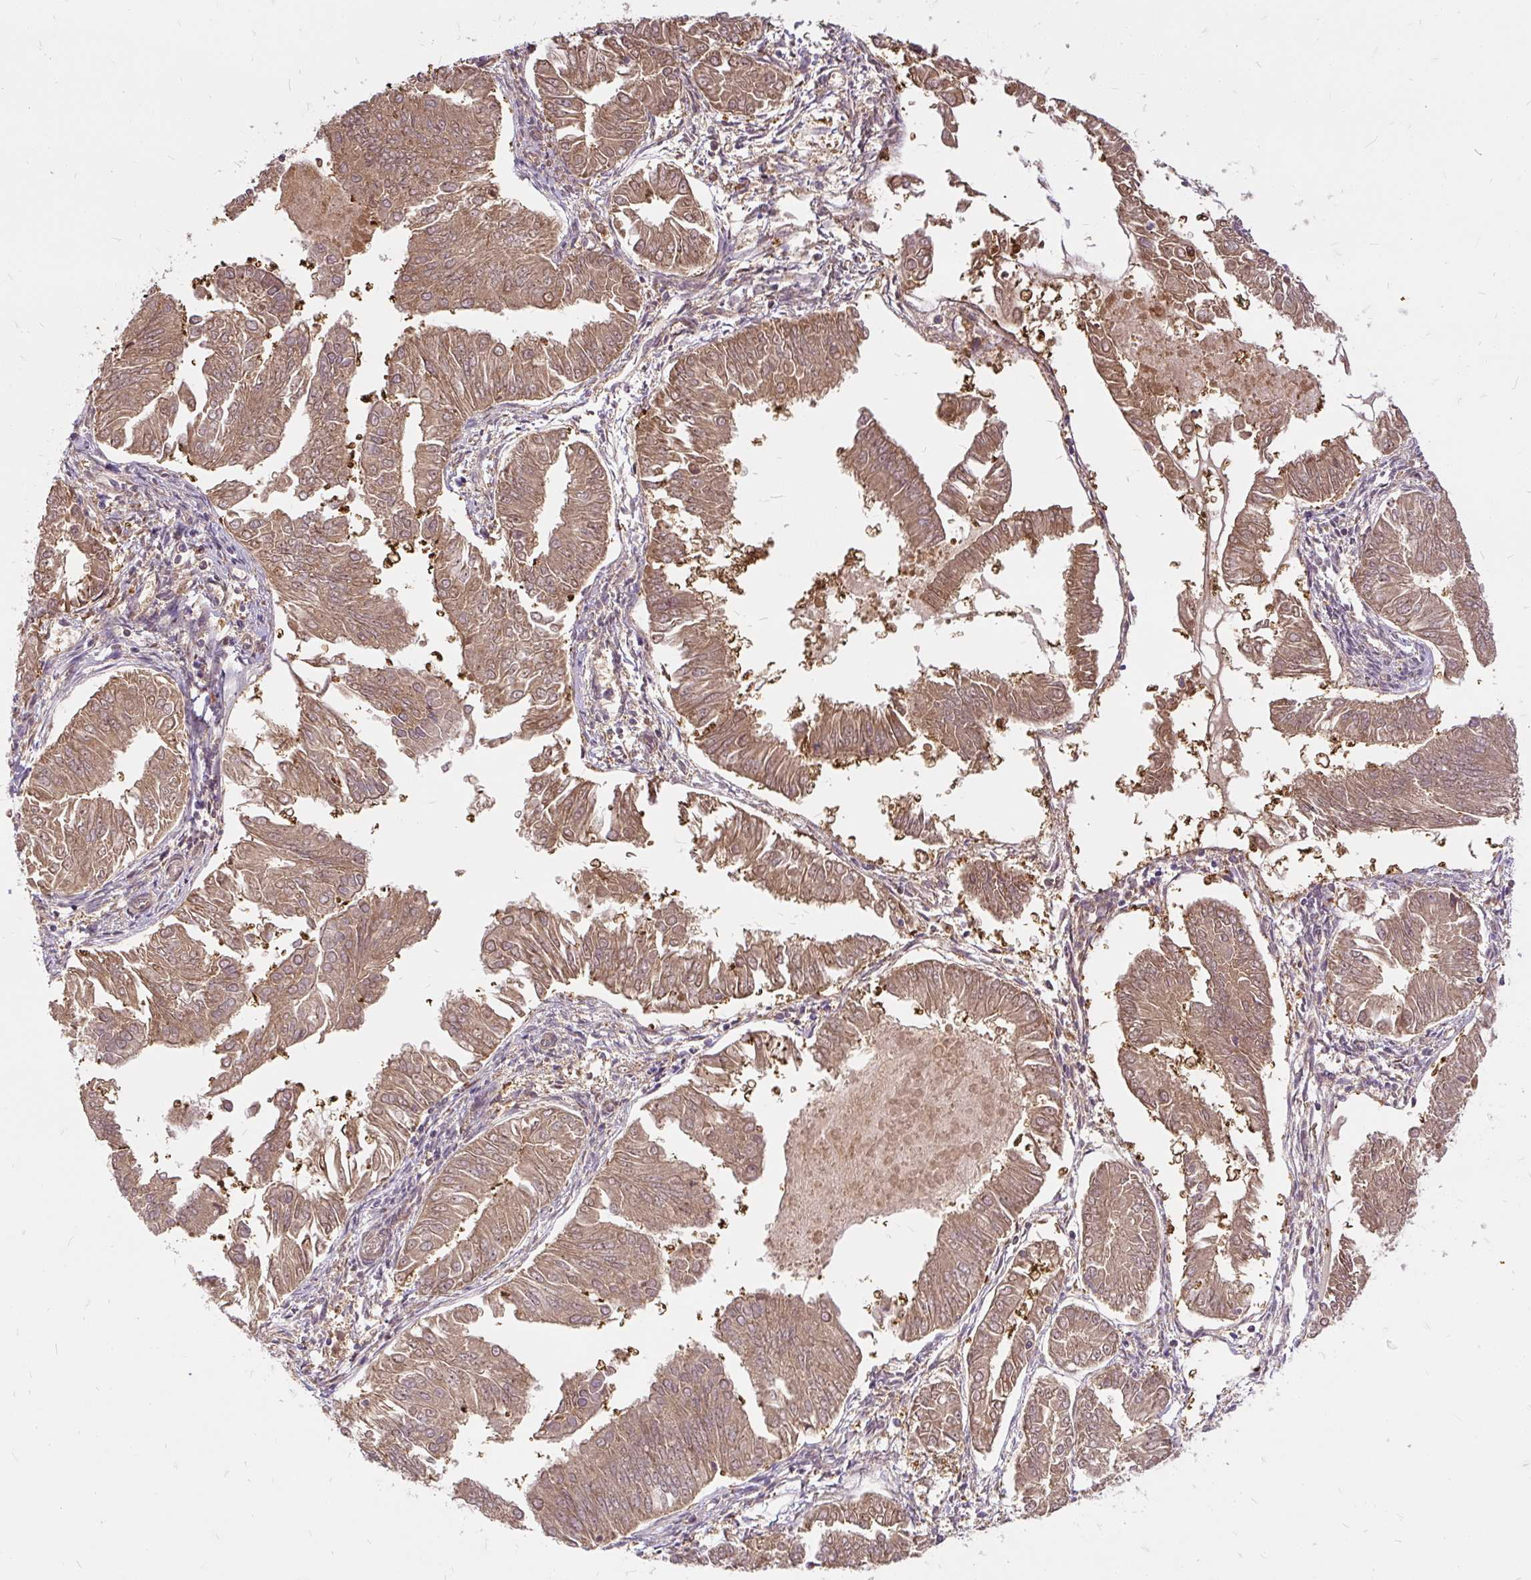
{"staining": {"intensity": "moderate", "quantity": ">75%", "location": "cytoplasmic/membranous"}, "tissue": "endometrial cancer", "cell_type": "Tumor cells", "image_type": "cancer", "snomed": [{"axis": "morphology", "description": "Adenocarcinoma, NOS"}, {"axis": "topography", "description": "Endometrium"}], "caption": "Immunohistochemistry image of neoplastic tissue: adenocarcinoma (endometrial) stained using immunohistochemistry demonstrates medium levels of moderate protein expression localized specifically in the cytoplasmic/membranous of tumor cells, appearing as a cytoplasmic/membranous brown color.", "gene": "AP5S1", "patient": {"sex": "female", "age": 53}}